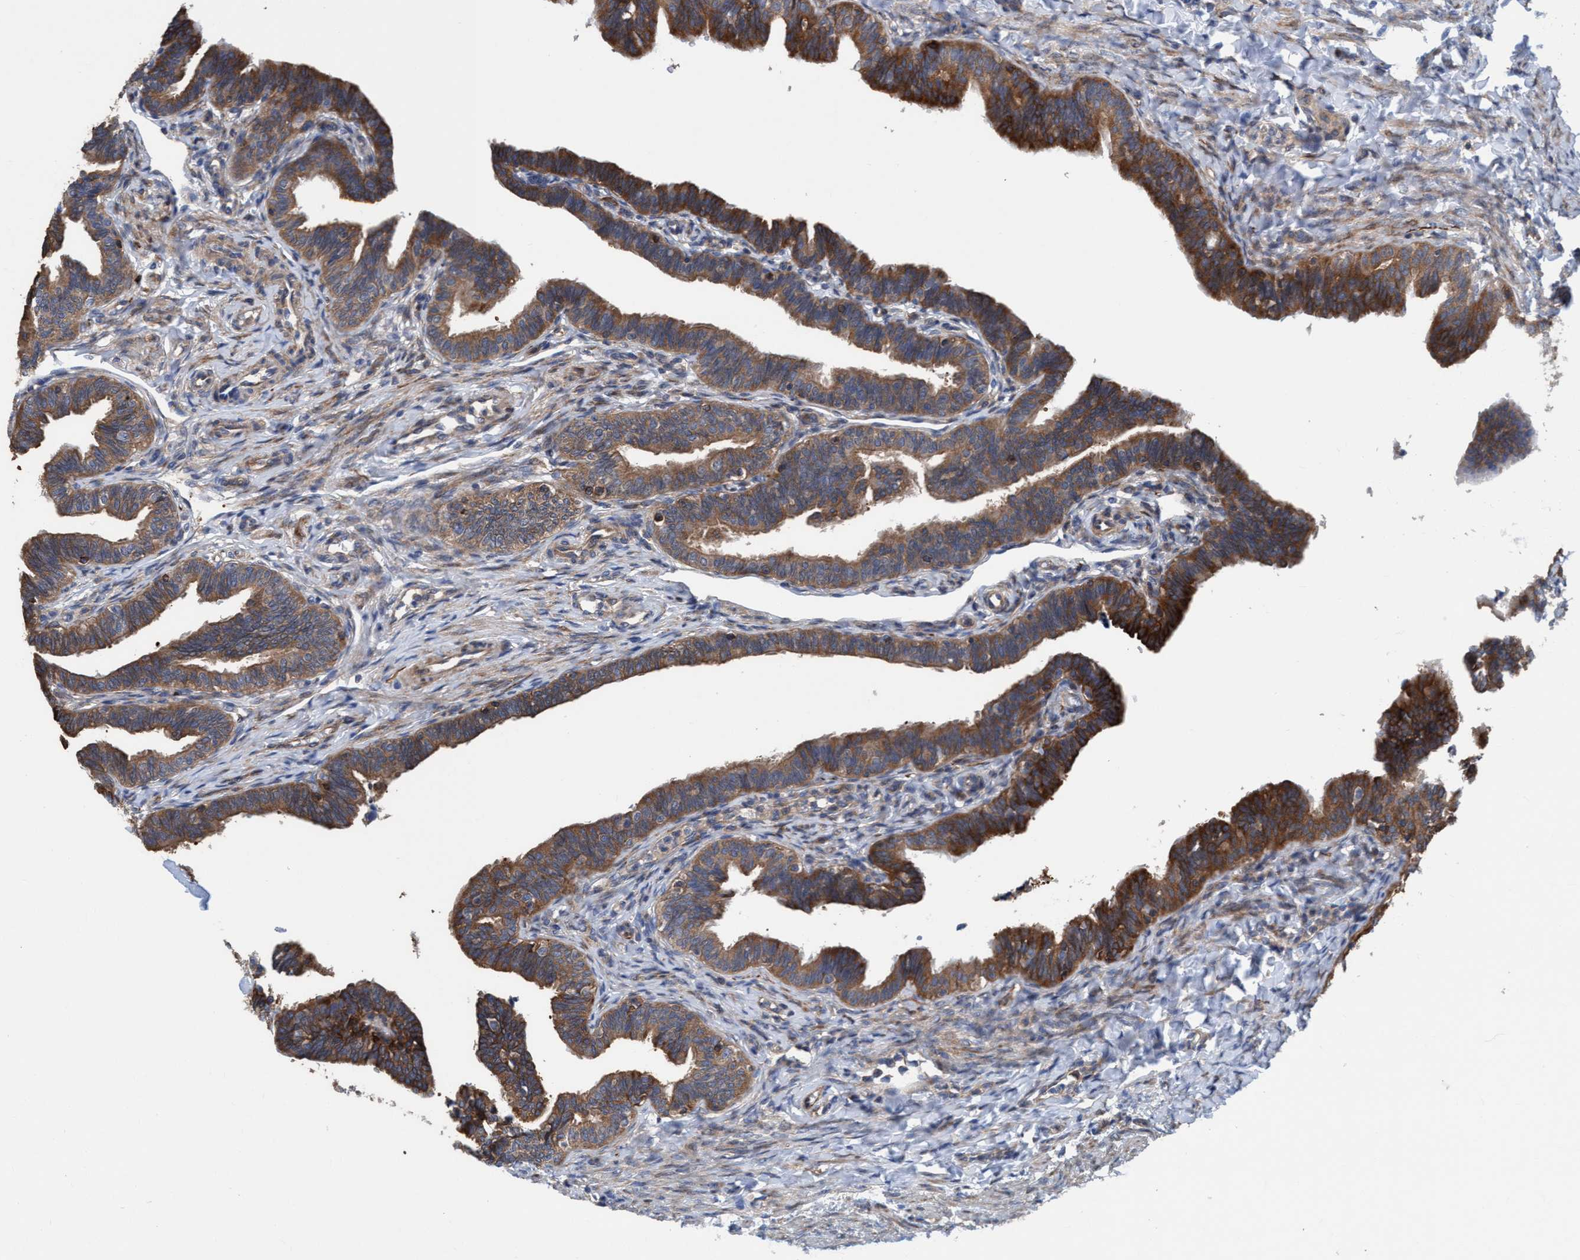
{"staining": {"intensity": "moderate", "quantity": ">75%", "location": "cytoplasmic/membranous"}, "tissue": "fallopian tube", "cell_type": "Glandular cells", "image_type": "normal", "snomed": [{"axis": "morphology", "description": "Normal tissue, NOS"}, {"axis": "topography", "description": "Fallopian tube"}, {"axis": "topography", "description": "Ovary"}], "caption": "Immunohistochemistry staining of normal fallopian tube, which shows medium levels of moderate cytoplasmic/membranous positivity in about >75% of glandular cells indicating moderate cytoplasmic/membranous protein expression. The staining was performed using DAB (brown) for protein detection and nuclei were counterstained in hematoxylin (blue).", "gene": "NMT1", "patient": {"sex": "female", "age": 23}}